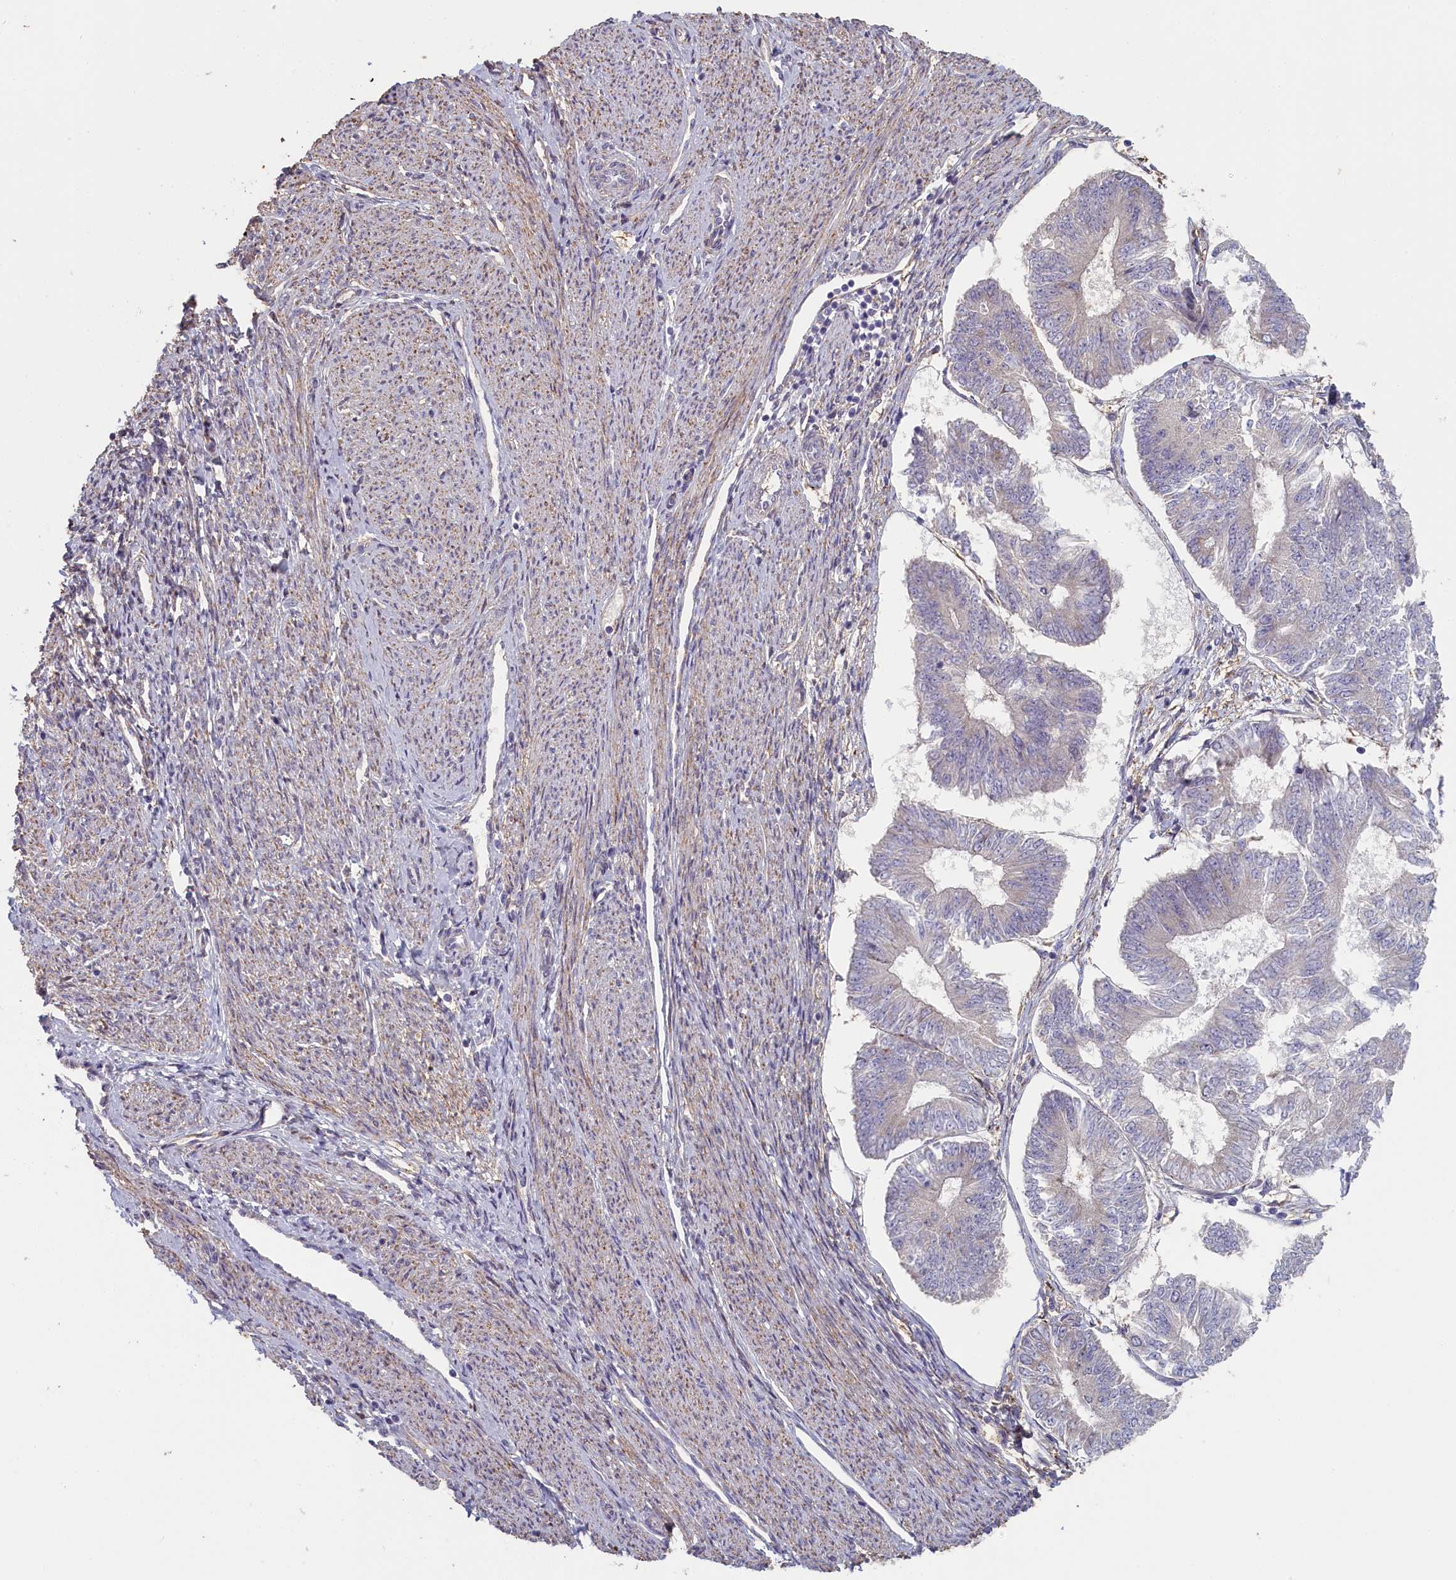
{"staining": {"intensity": "negative", "quantity": "none", "location": "none"}, "tissue": "endometrial cancer", "cell_type": "Tumor cells", "image_type": "cancer", "snomed": [{"axis": "morphology", "description": "Adenocarcinoma, NOS"}, {"axis": "topography", "description": "Endometrium"}], "caption": "DAB (3,3'-diaminobenzidine) immunohistochemical staining of human endometrial cancer demonstrates no significant staining in tumor cells.", "gene": "STX16", "patient": {"sex": "female", "age": 58}}